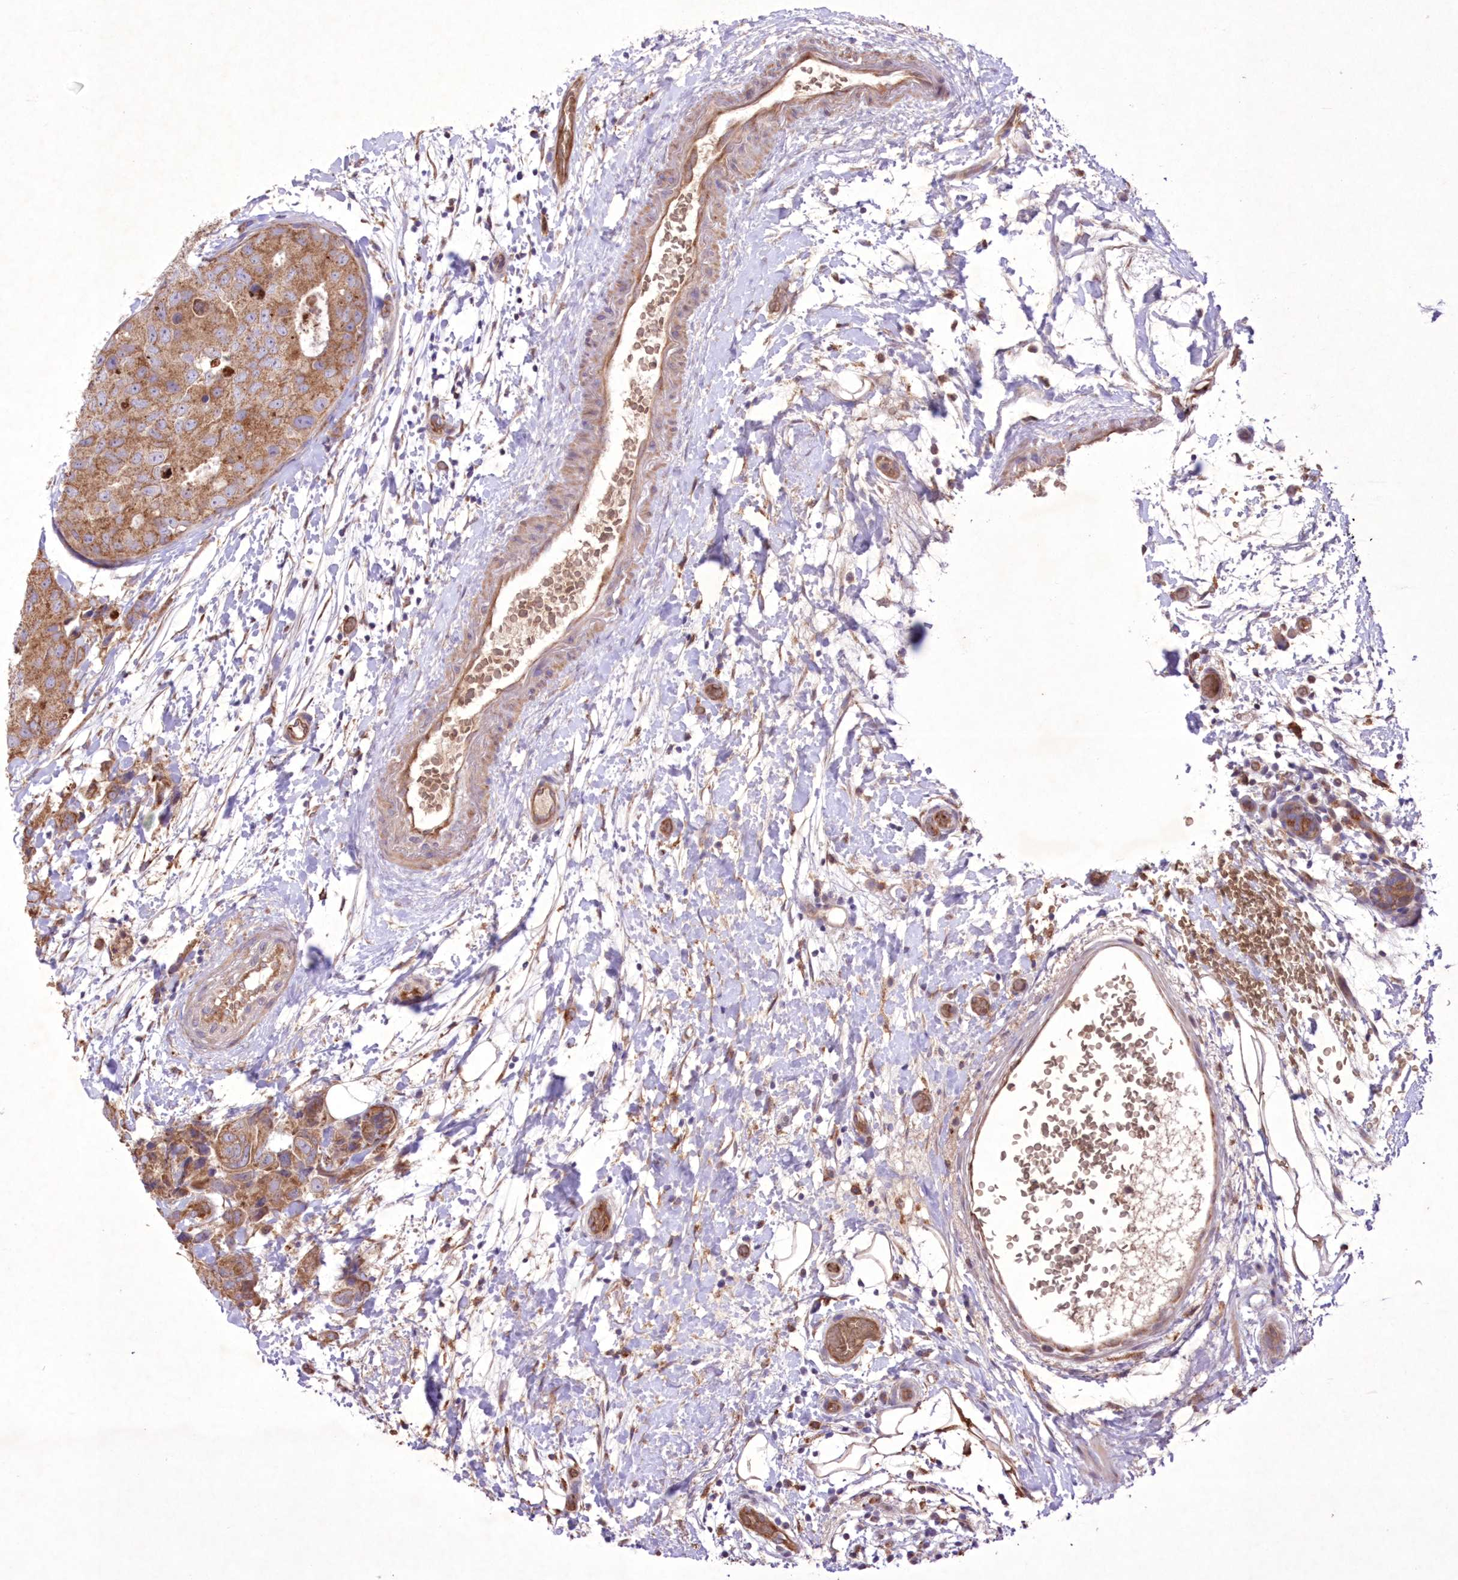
{"staining": {"intensity": "moderate", "quantity": ">75%", "location": "cytoplasmic/membranous"}, "tissue": "breast cancer", "cell_type": "Tumor cells", "image_type": "cancer", "snomed": [{"axis": "morphology", "description": "Duct carcinoma"}, {"axis": "topography", "description": "Breast"}], "caption": "Human invasive ductal carcinoma (breast) stained with a protein marker demonstrates moderate staining in tumor cells.", "gene": "FCHO2", "patient": {"sex": "female", "age": 62}}